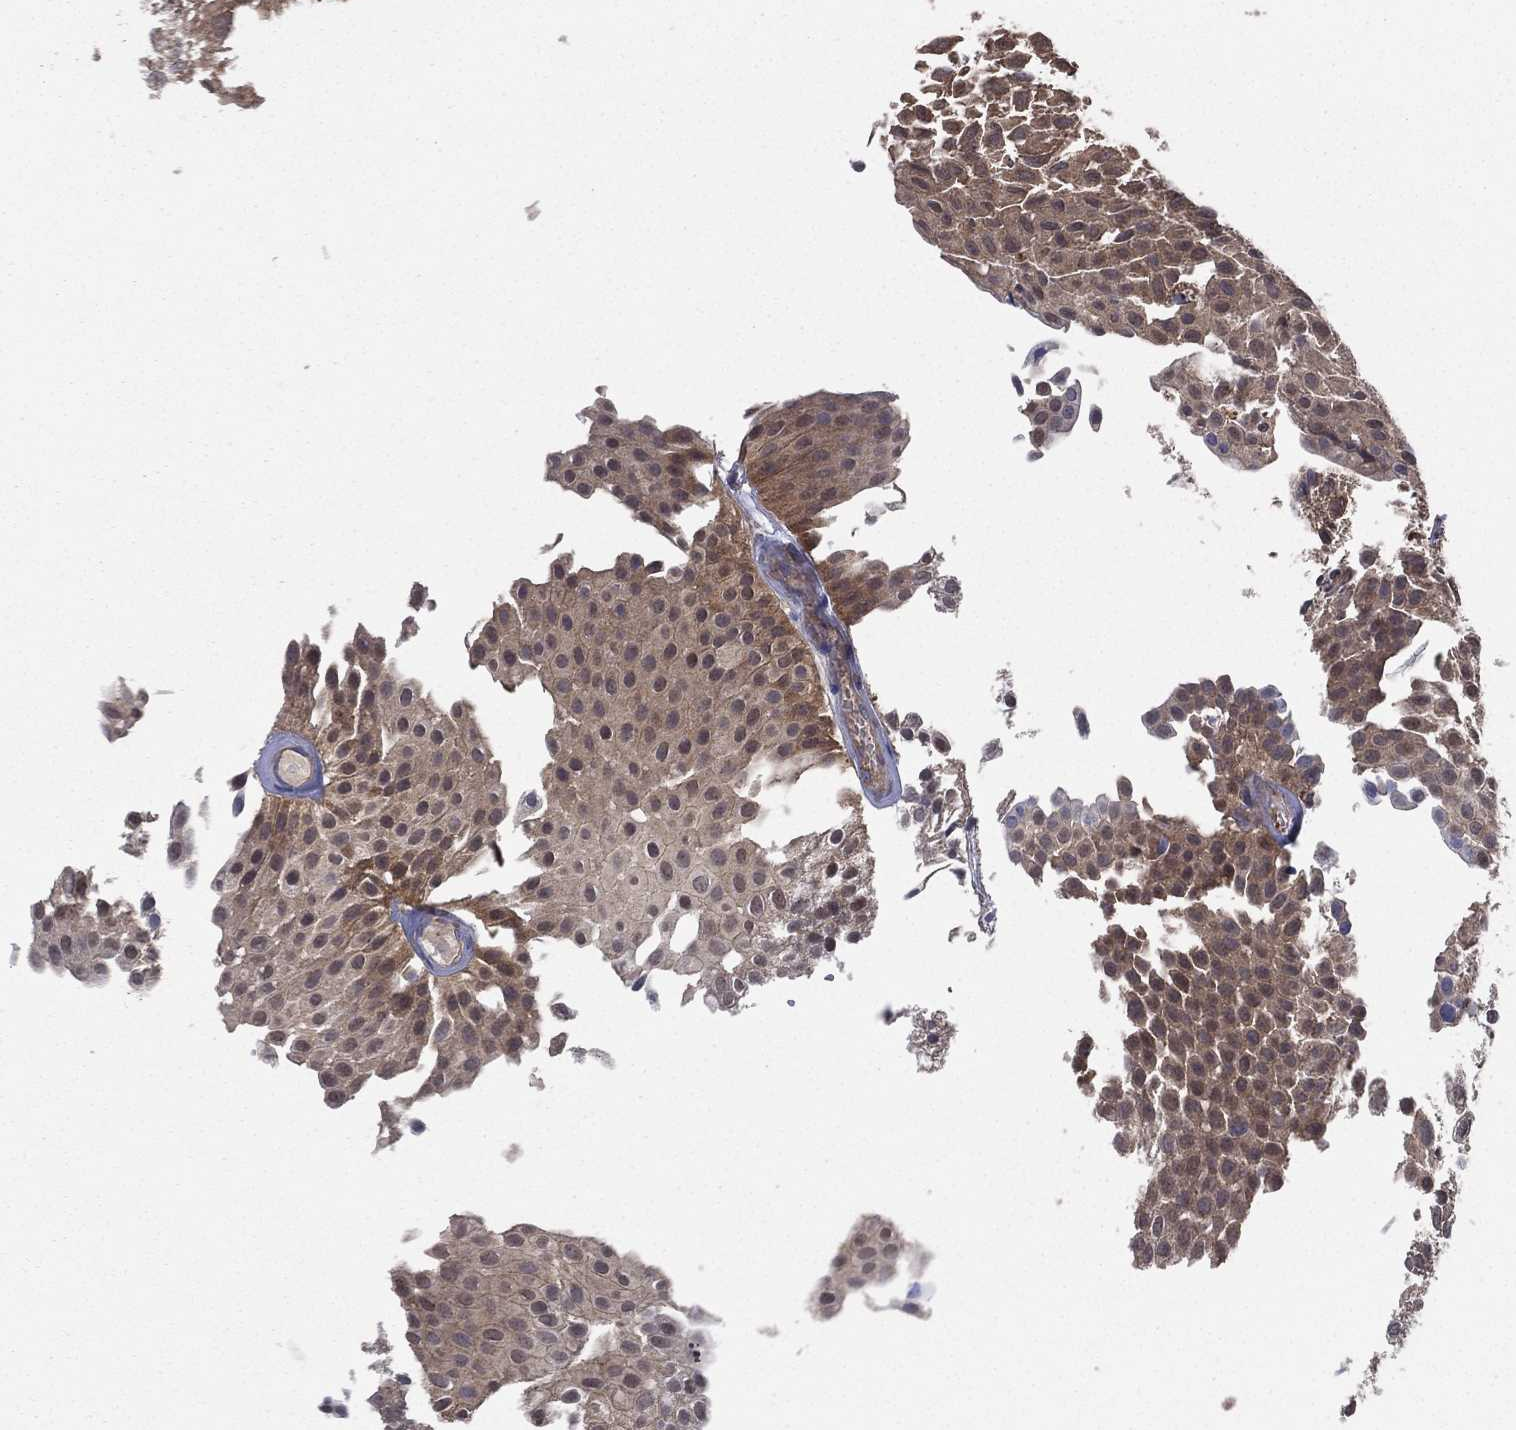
{"staining": {"intensity": "moderate", "quantity": "25%-75%", "location": "cytoplasmic/membranous,nuclear"}, "tissue": "urothelial cancer", "cell_type": "Tumor cells", "image_type": "cancer", "snomed": [{"axis": "morphology", "description": "Urothelial carcinoma, Low grade"}, {"axis": "topography", "description": "Urinary bladder"}], "caption": "Immunohistochemical staining of low-grade urothelial carcinoma reveals medium levels of moderate cytoplasmic/membranous and nuclear protein expression in approximately 25%-75% of tumor cells.", "gene": "SMPD3", "patient": {"sex": "male", "age": 64}}